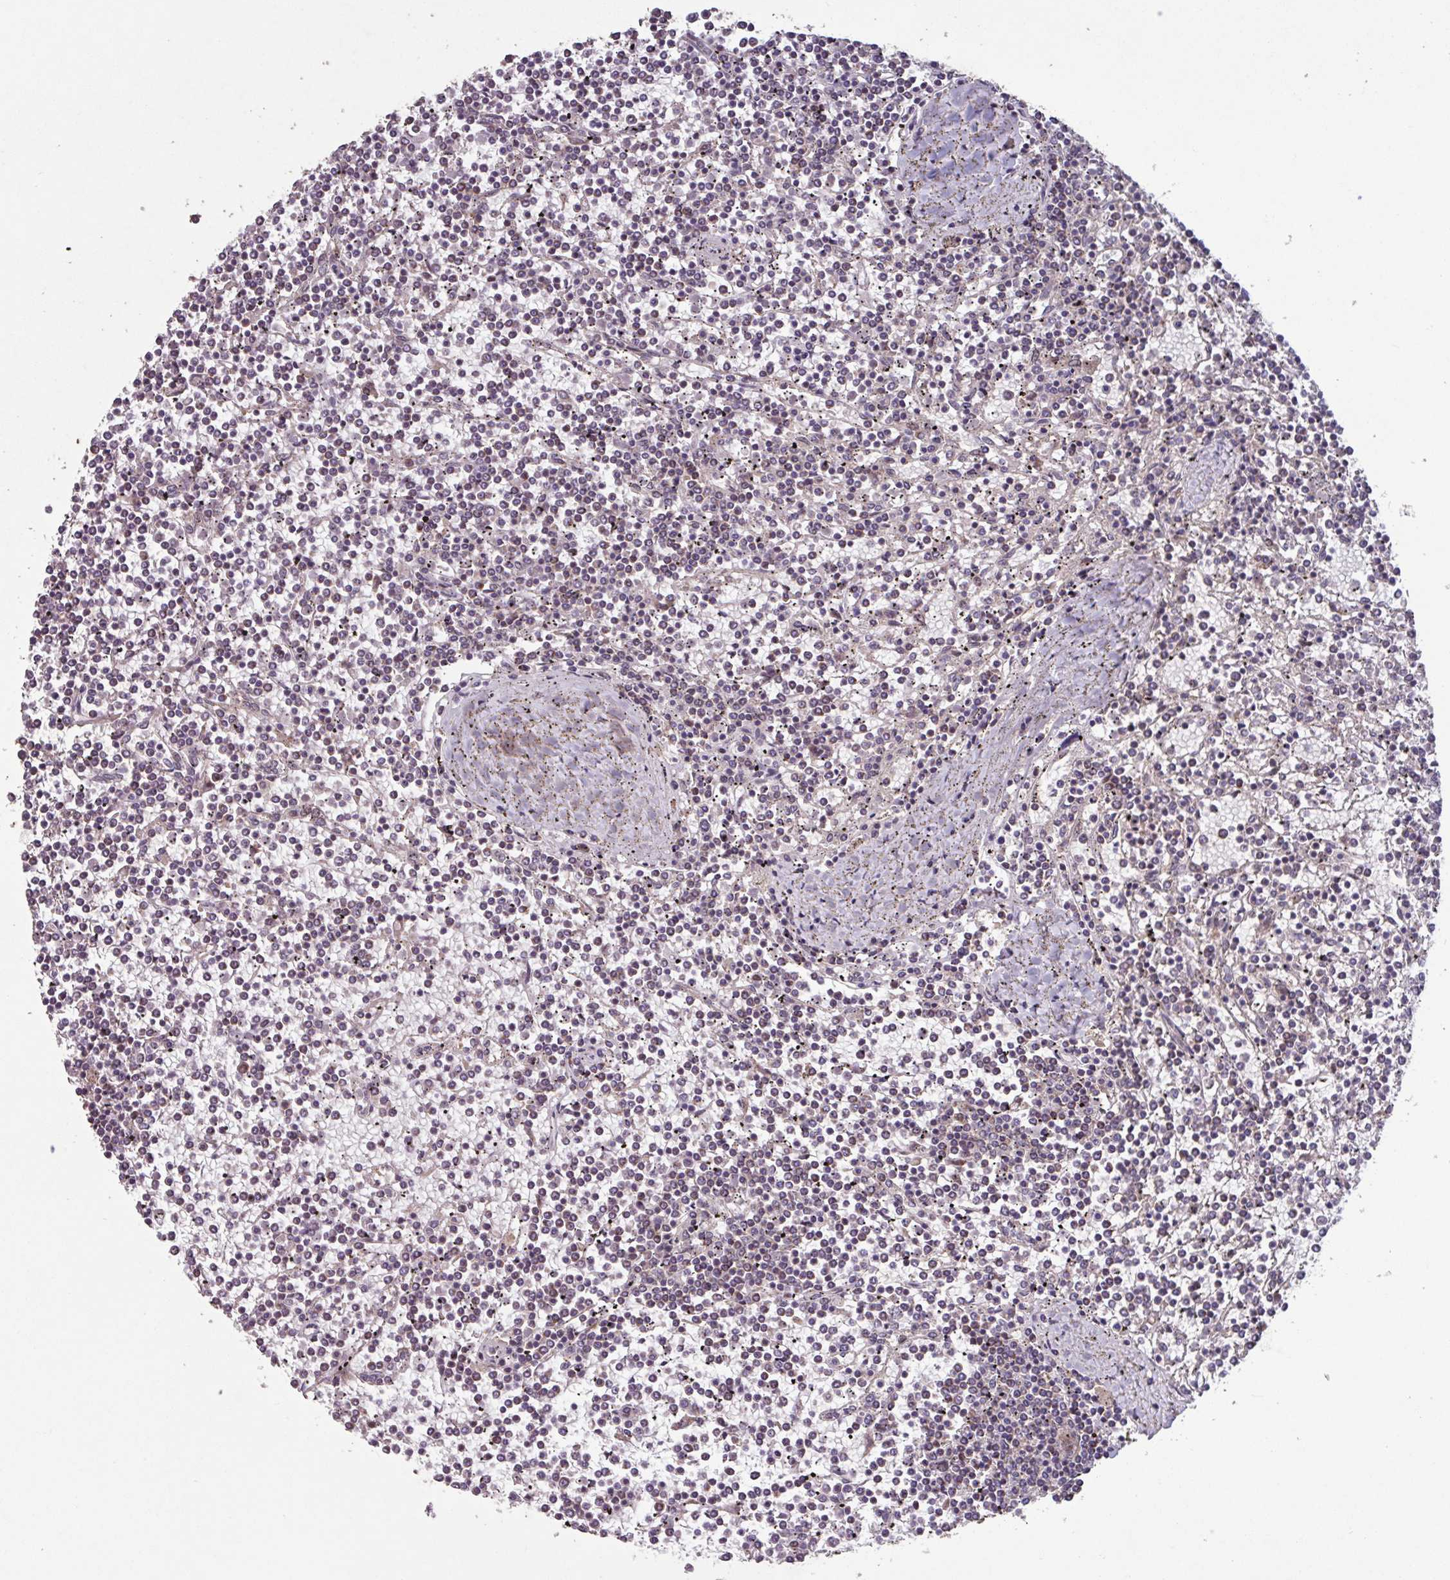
{"staining": {"intensity": "negative", "quantity": "none", "location": "none"}, "tissue": "lymphoma", "cell_type": "Tumor cells", "image_type": "cancer", "snomed": [{"axis": "morphology", "description": "Malignant lymphoma, non-Hodgkin's type, Low grade"}, {"axis": "topography", "description": "Spleen"}], "caption": "This is a histopathology image of IHC staining of lymphoma, which shows no positivity in tumor cells.", "gene": "TMEM88", "patient": {"sex": "female", "age": 19}}